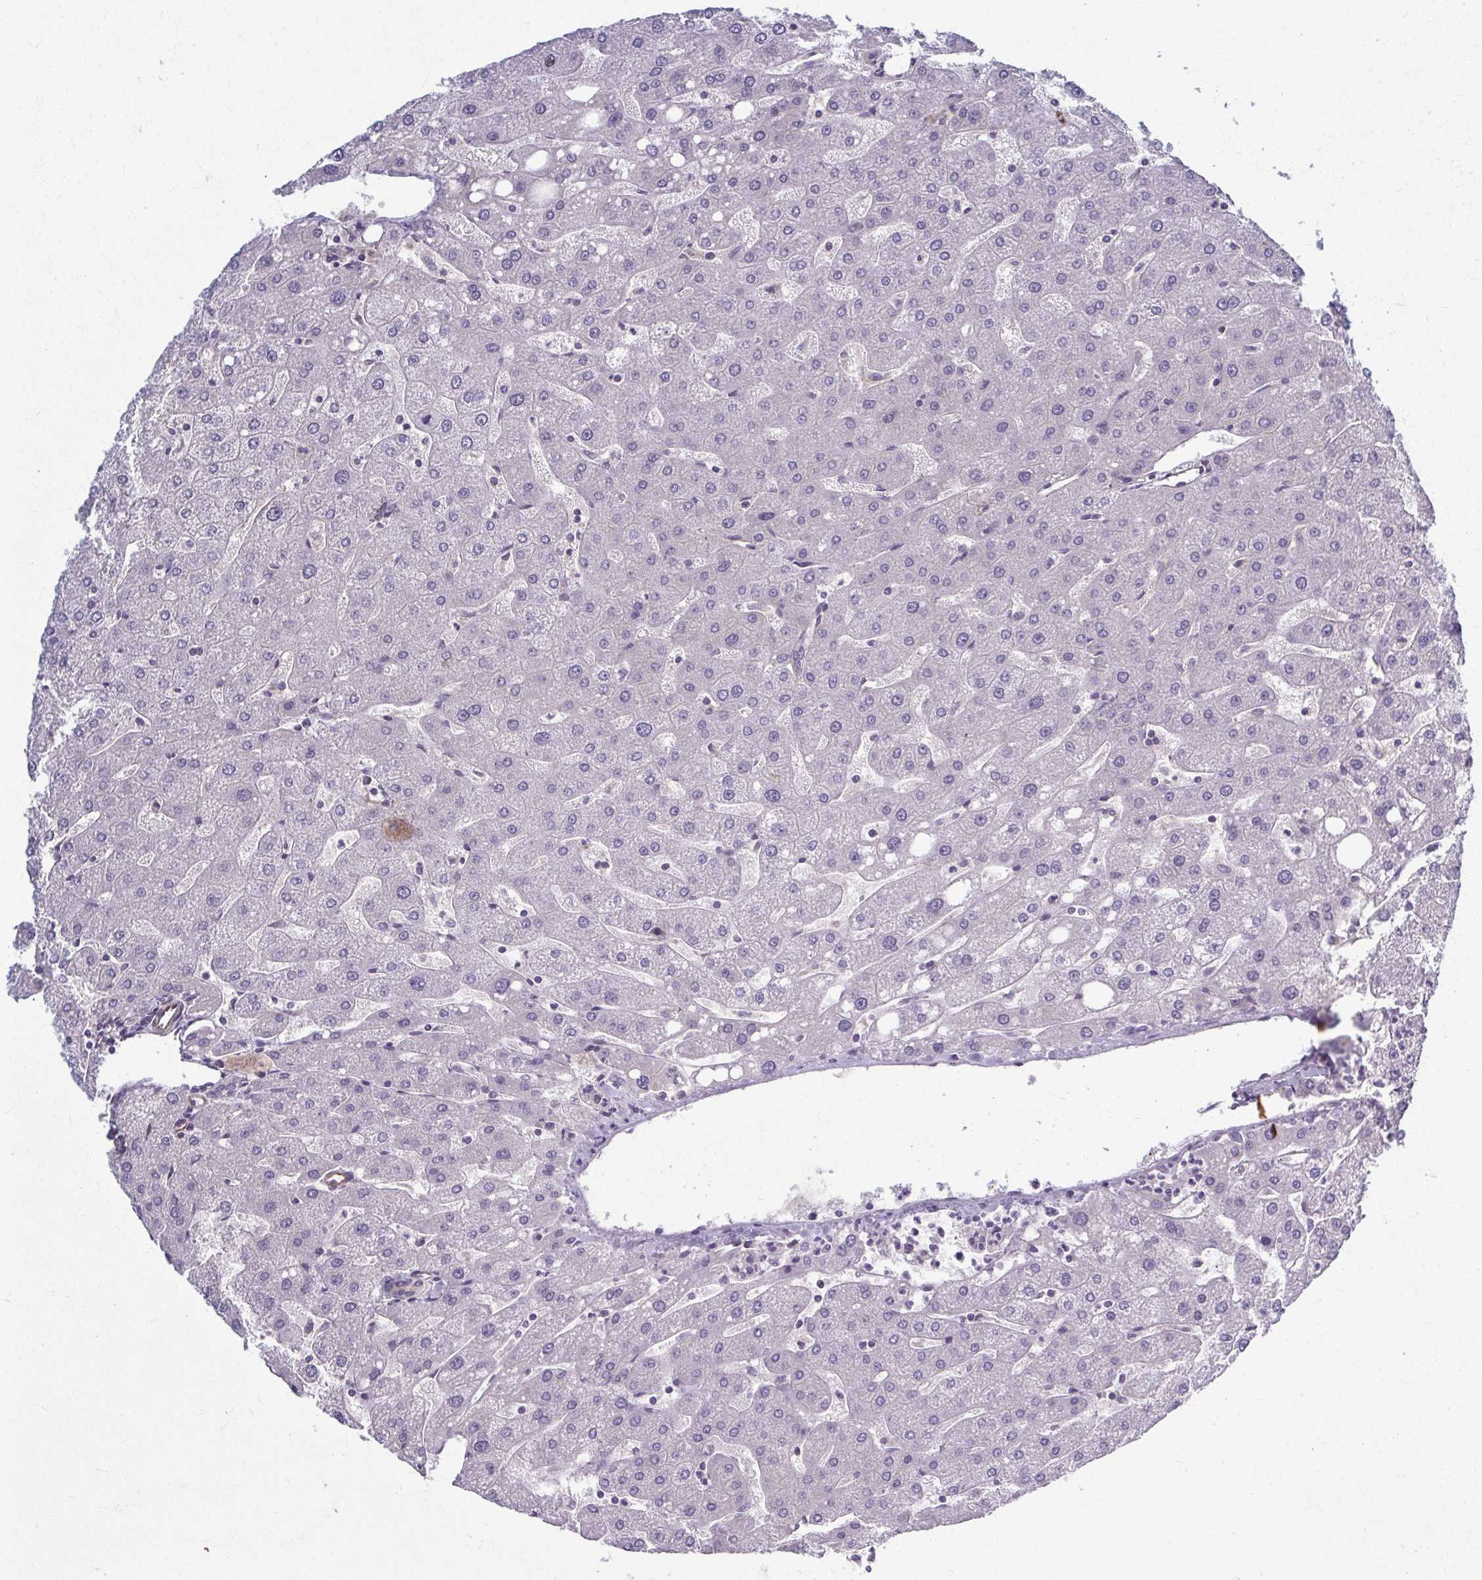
{"staining": {"intensity": "negative", "quantity": "none", "location": "none"}, "tissue": "liver", "cell_type": "Cholangiocytes", "image_type": "normal", "snomed": [{"axis": "morphology", "description": "Normal tissue, NOS"}, {"axis": "topography", "description": "Liver"}], "caption": "The photomicrograph exhibits no significant staining in cholangiocytes of liver.", "gene": "EID2B", "patient": {"sex": "male", "age": 67}}